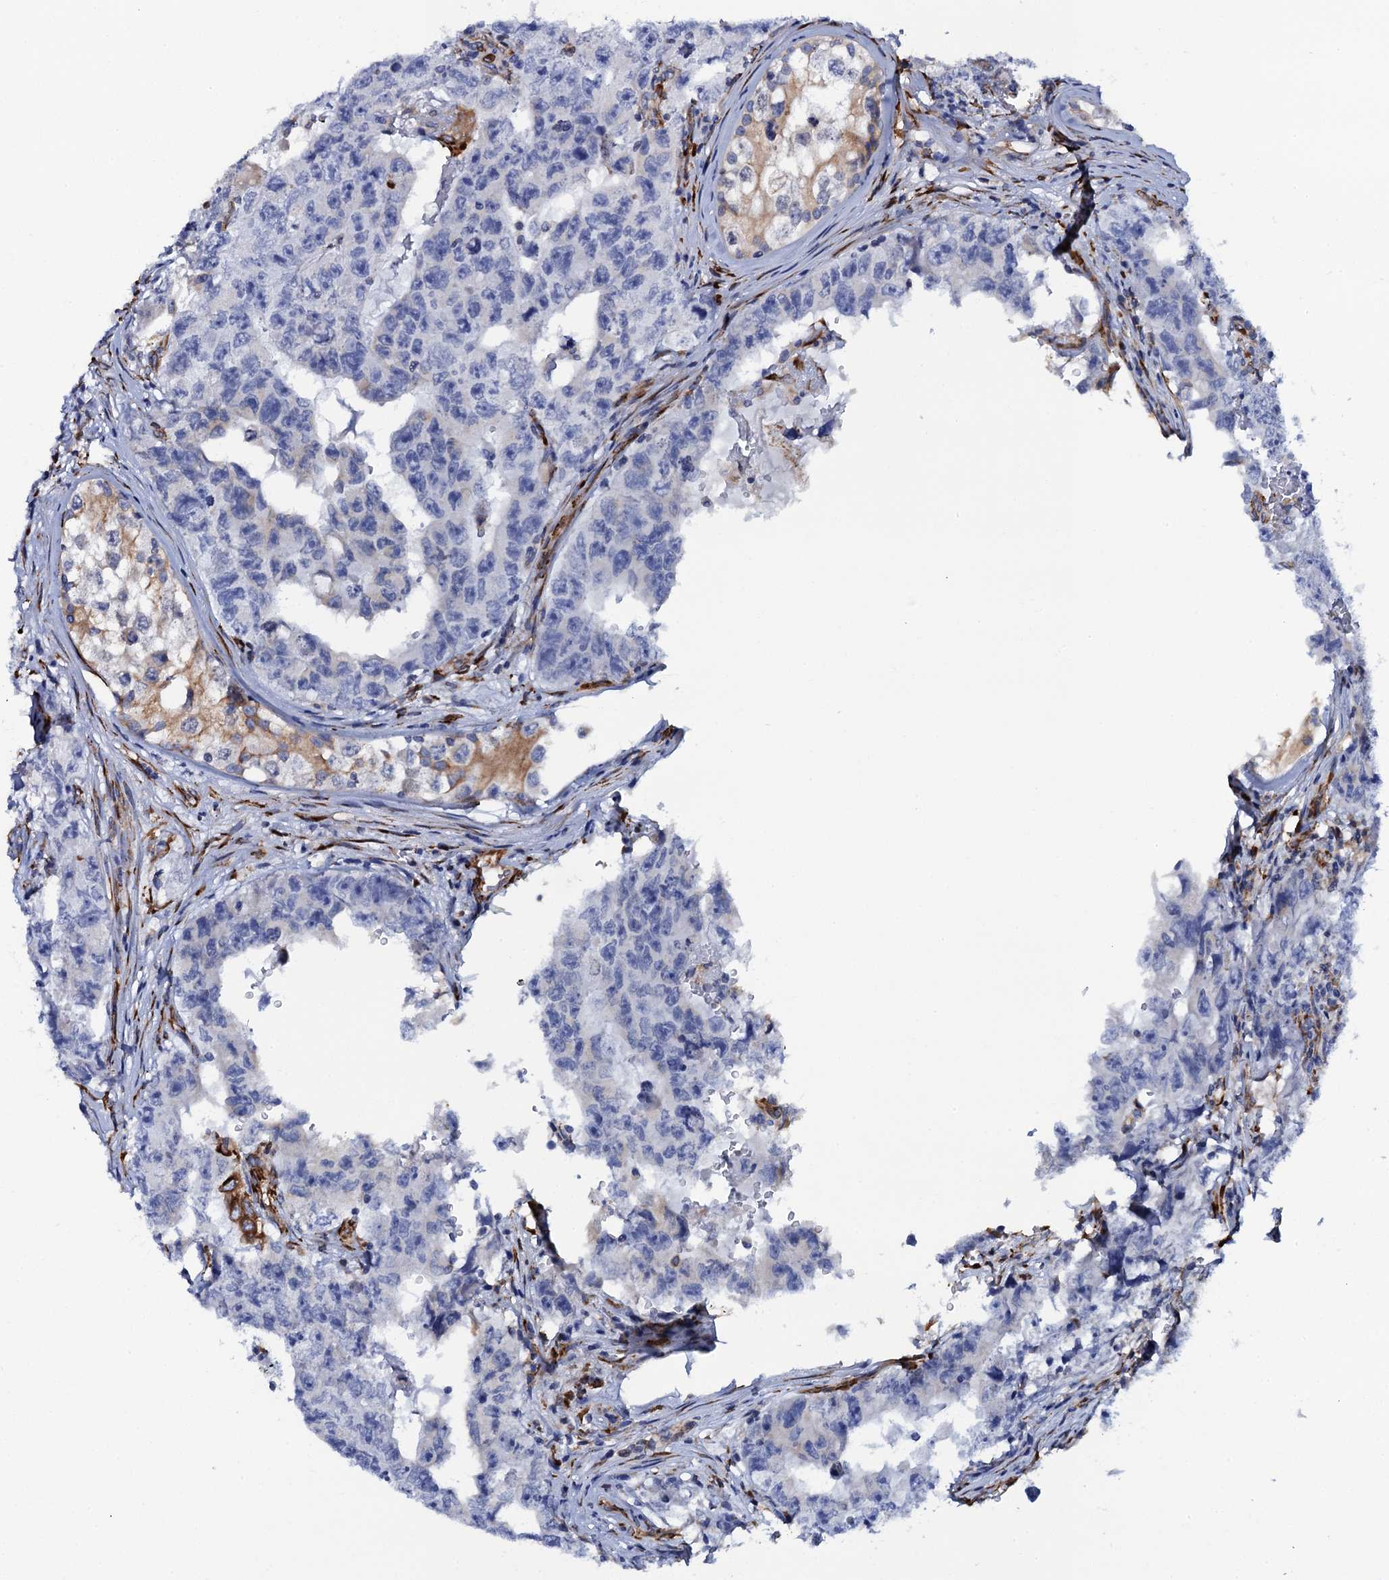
{"staining": {"intensity": "negative", "quantity": "none", "location": "none"}, "tissue": "testis cancer", "cell_type": "Tumor cells", "image_type": "cancer", "snomed": [{"axis": "morphology", "description": "Carcinoma, Embryonal, NOS"}, {"axis": "topography", "description": "Testis"}], "caption": "This is an immunohistochemistry (IHC) image of testis cancer. There is no expression in tumor cells.", "gene": "POGLUT3", "patient": {"sex": "male", "age": 17}}